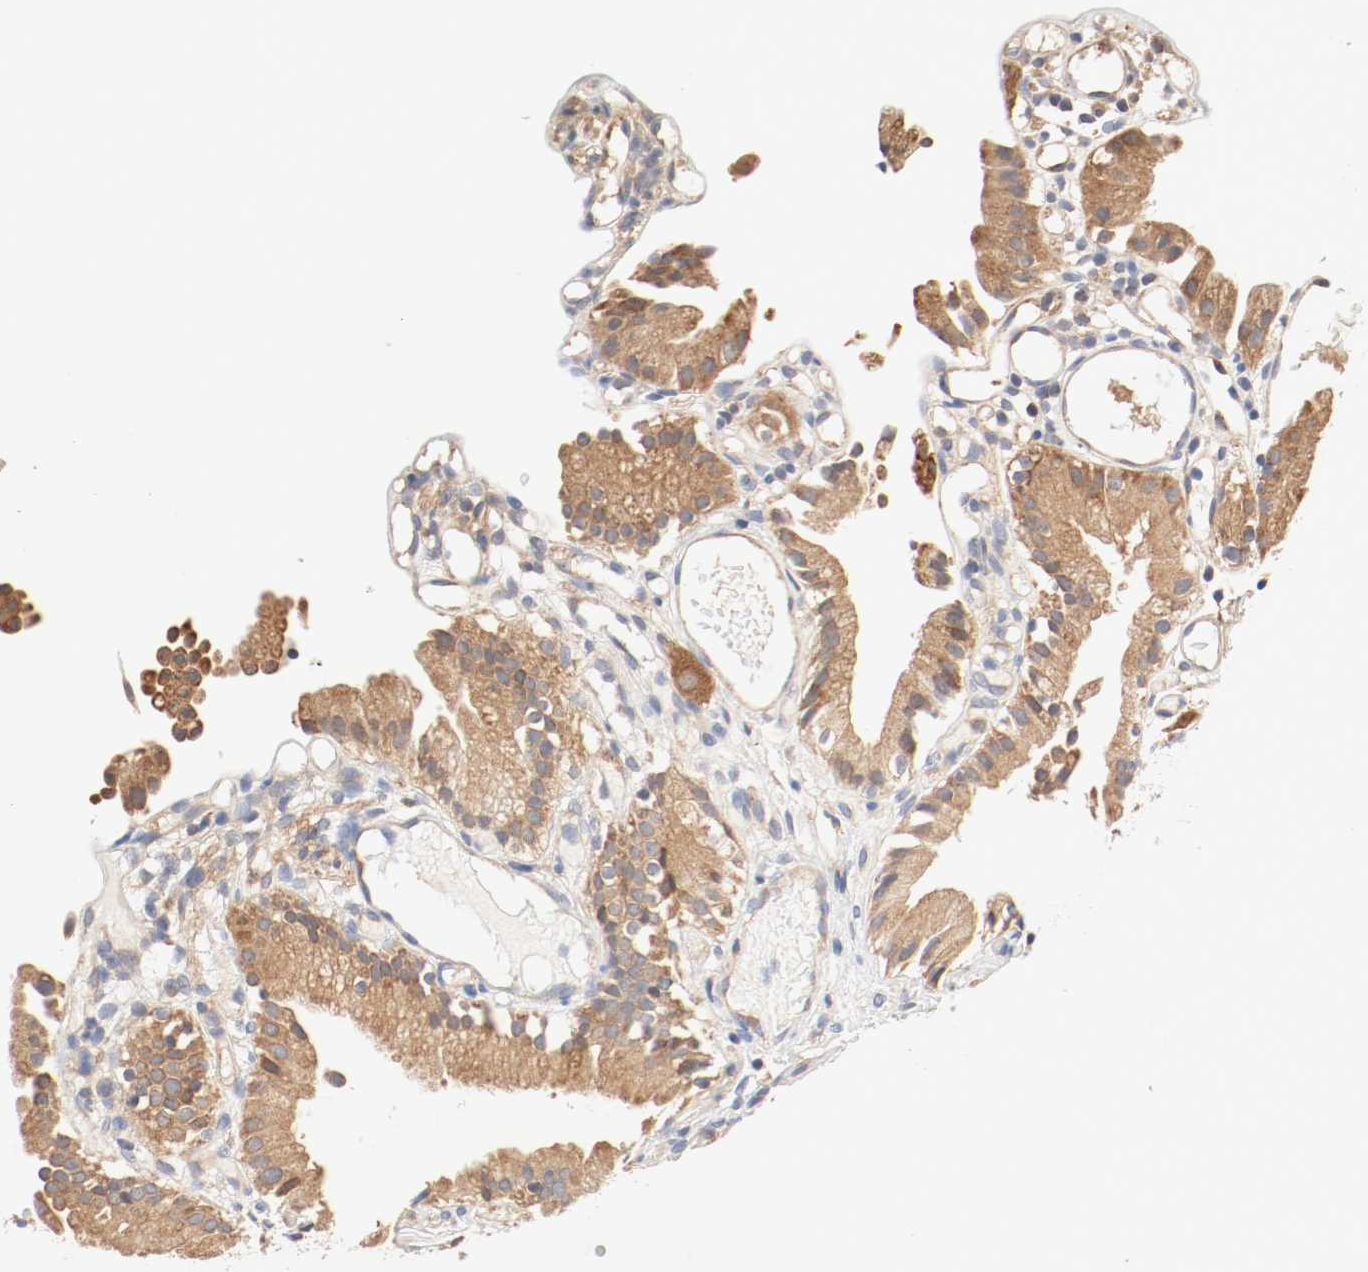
{"staining": {"intensity": "moderate", "quantity": ">75%", "location": "cytoplasmic/membranous"}, "tissue": "gallbladder", "cell_type": "Glandular cells", "image_type": "normal", "snomed": [{"axis": "morphology", "description": "Normal tissue, NOS"}, {"axis": "topography", "description": "Gallbladder"}], "caption": "About >75% of glandular cells in normal human gallbladder exhibit moderate cytoplasmic/membranous protein positivity as visualized by brown immunohistochemical staining.", "gene": "GIT1", "patient": {"sex": "male", "age": 65}}